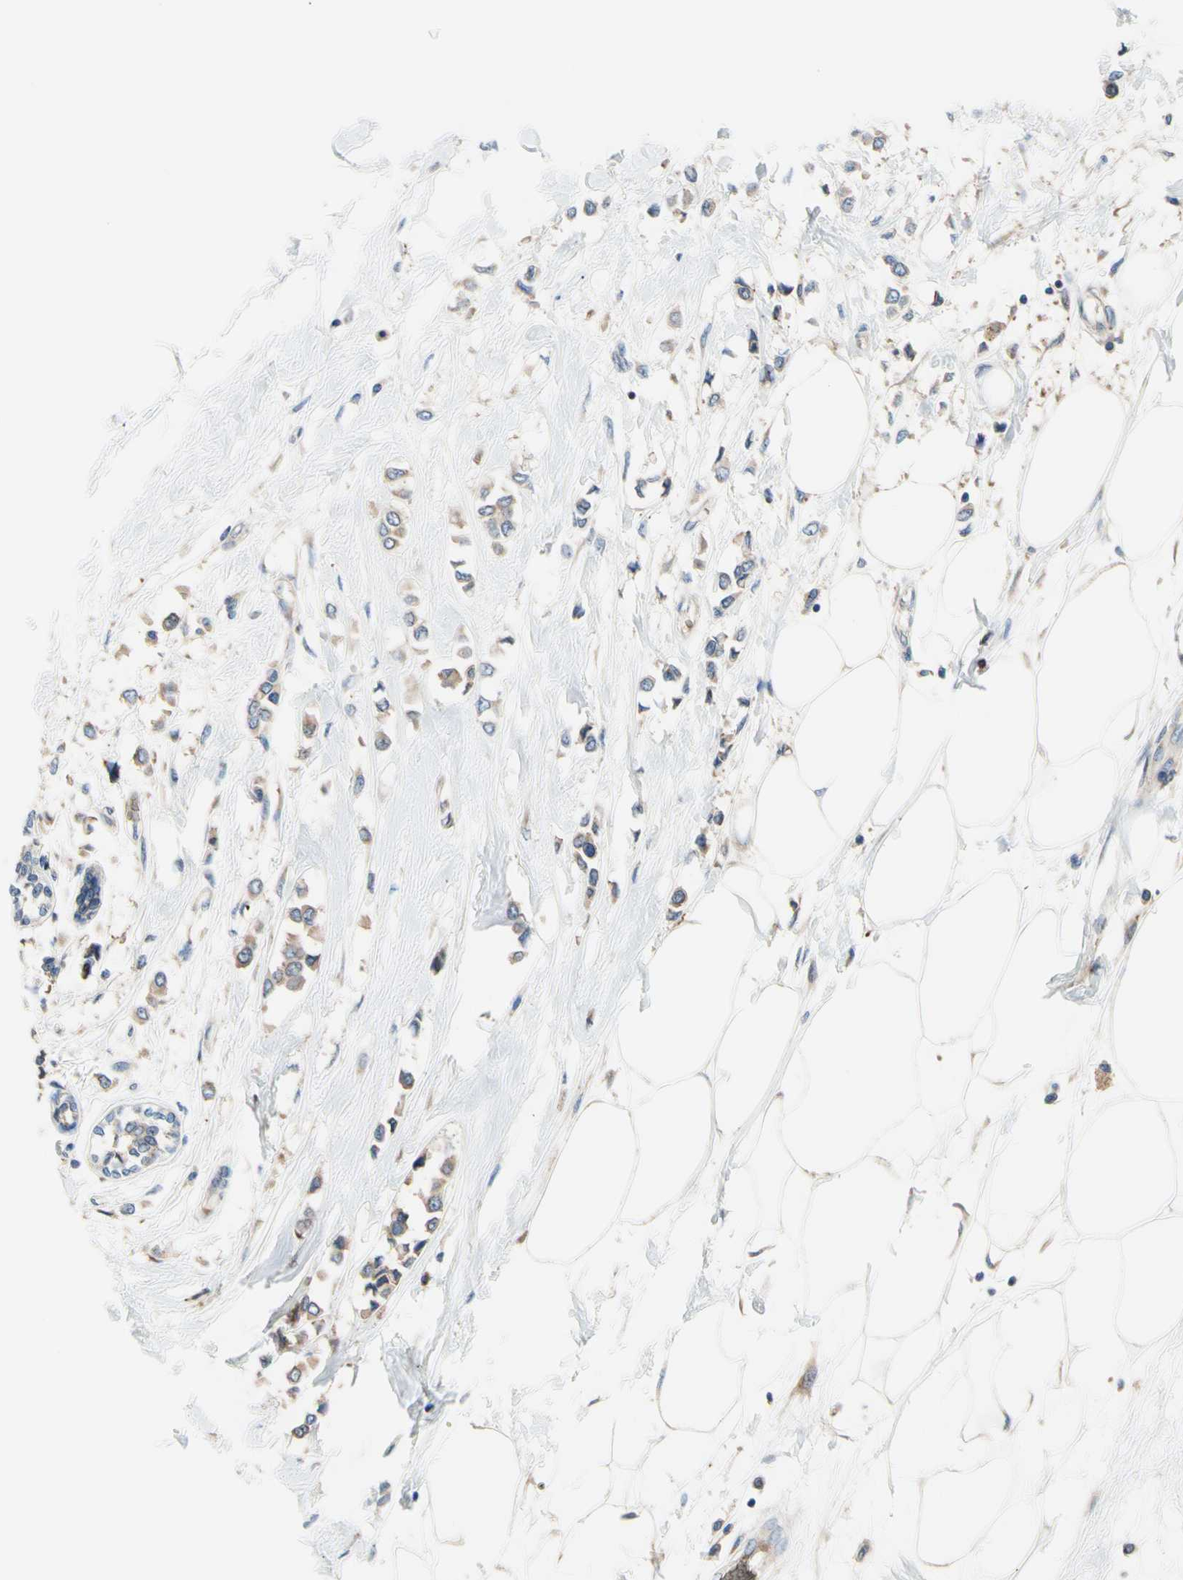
{"staining": {"intensity": "weak", "quantity": ">75%", "location": "cytoplasmic/membranous"}, "tissue": "breast cancer", "cell_type": "Tumor cells", "image_type": "cancer", "snomed": [{"axis": "morphology", "description": "Lobular carcinoma"}, {"axis": "topography", "description": "Breast"}], "caption": "IHC staining of breast lobular carcinoma, which reveals low levels of weak cytoplasmic/membranous positivity in about >75% of tumor cells indicating weak cytoplasmic/membranous protein staining. The staining was performed using DAB (3,3'-diaminobenzidine) (brown) for protein detection and nuclei were counterstained in hematoxylin (blue).", "gene": "USP9X", "patient": {"sex": "female", "age": 51}}